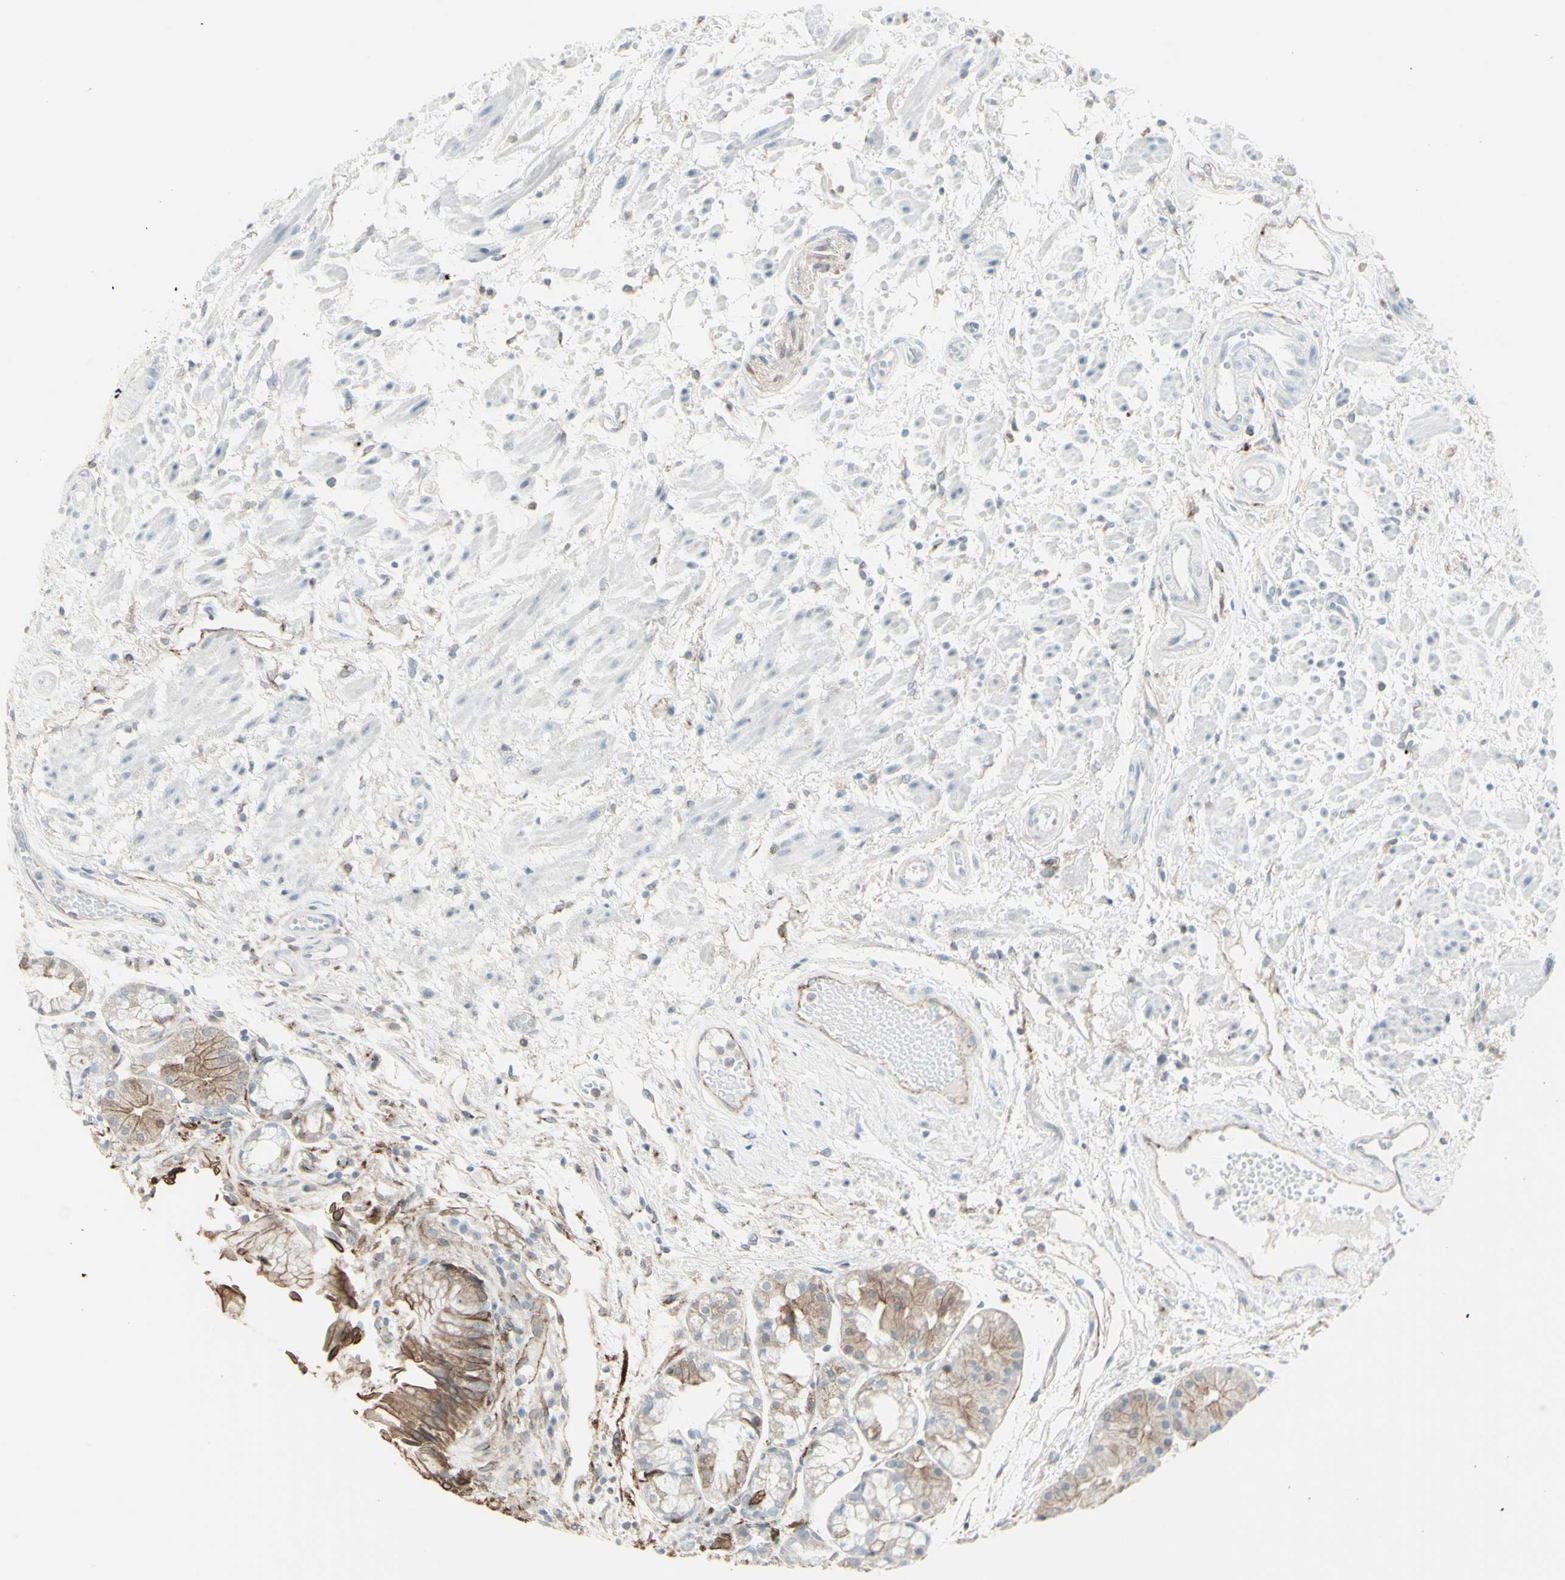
{"staining": {"intensity": "moderate", "quantity": "<25%", "location": "cytoplasmic/membranous"}, "tissue": "stomach", "cell_type": "Glandular cells", "image_type": "normal", "snomed": [{"axis": "morphology", "description": "Normal tissue, NOS"}, {"axis": "topography", "description": "Stomach, upper"}], "caption": "Human stomach stained for a protein (brown) displays moderate cytoplasmic/membranous positive positivity in approximately <25% of glandular cells.", "gene": "GJA1", "patient": {"sex": "male", "age": 72}}